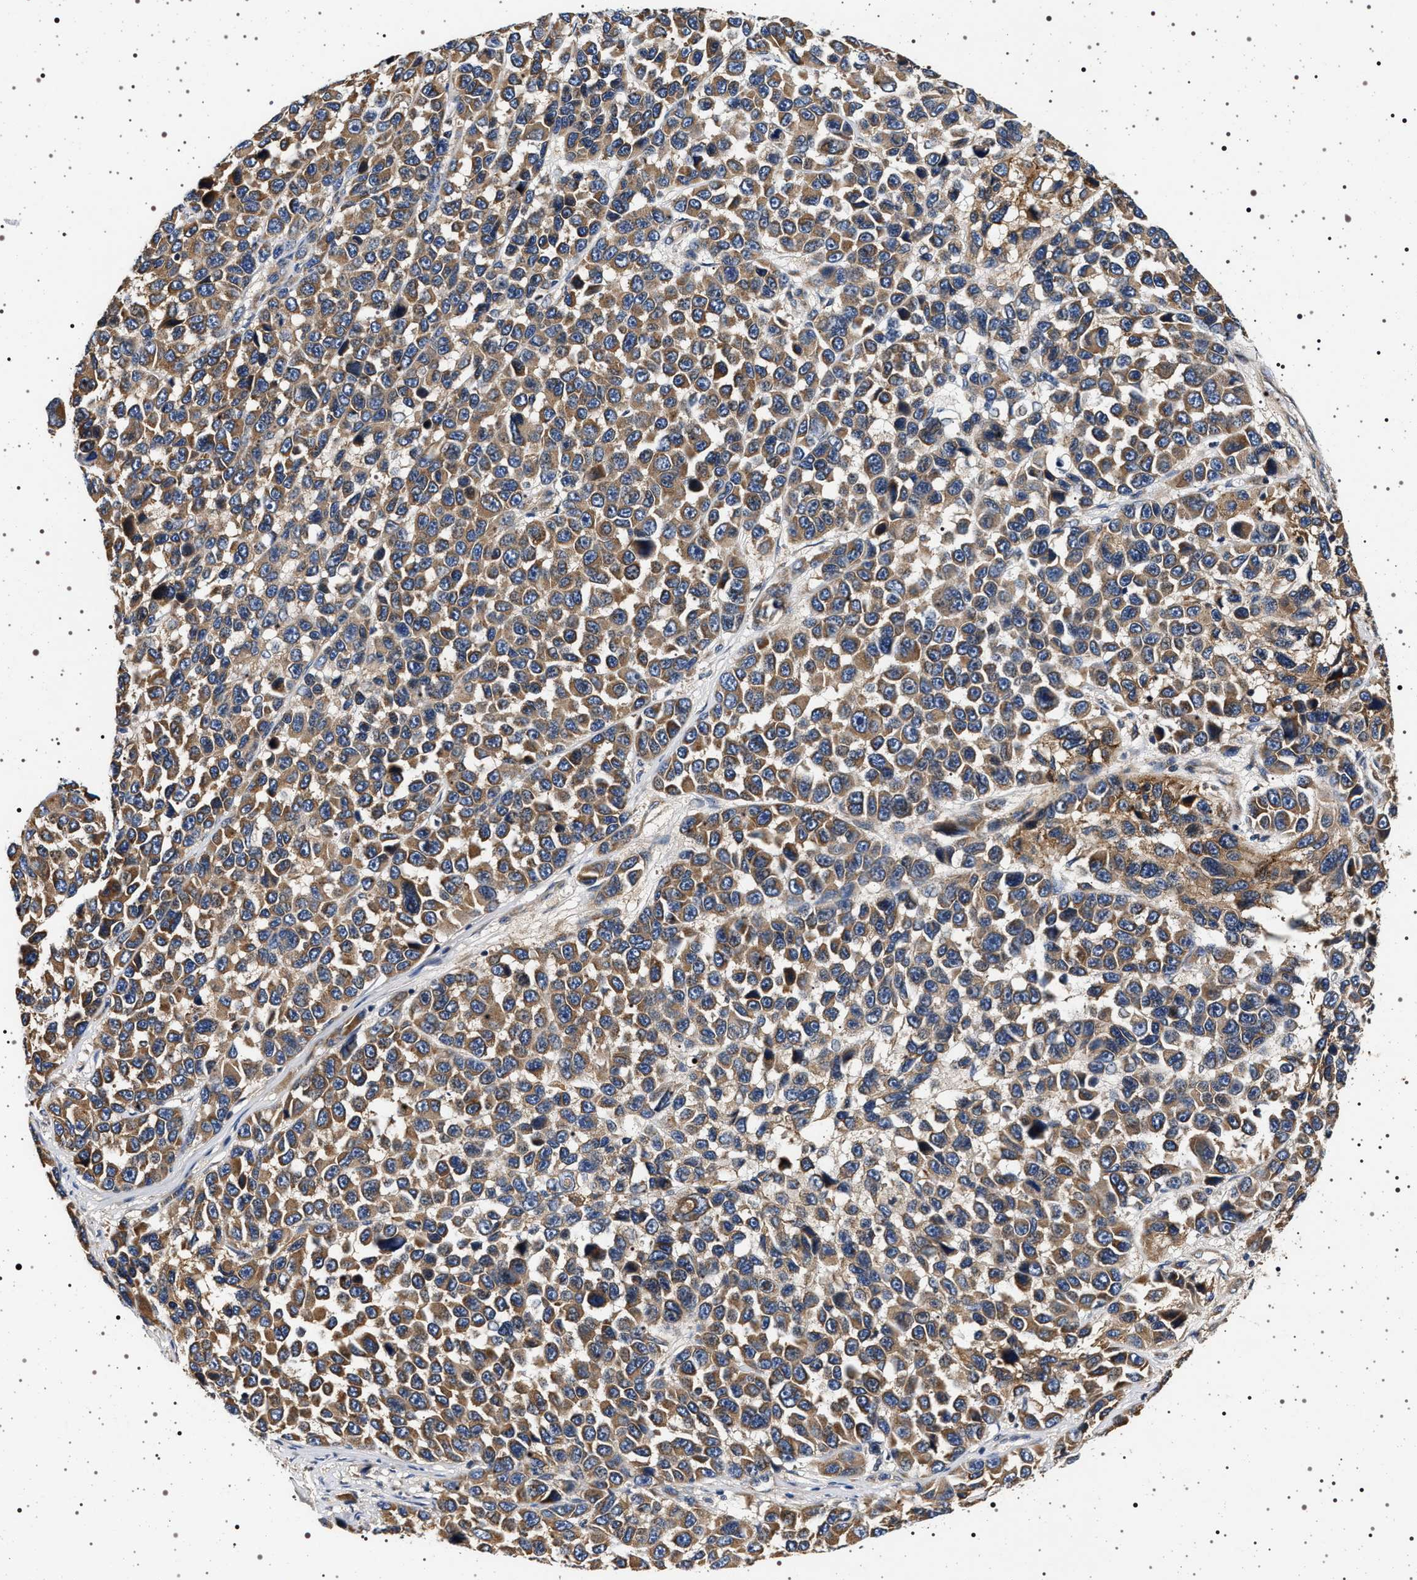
{"staining": {"intensity": "moderate", "quantity": "25%-75%", "location": "cytoplasmic/membranous"}, "tissue": "melanoma", "cell_type": "Tumor cells", "image_type": "cancer", "snomed": [{"axis": "morphology", "description": "Malignant melanoma, NOS"}, {"axis": "topography", "description": "Skin"}], "caption": "Immunohistochemical staining of human melanoma demonstrates medium levels of moderate cytoplasmic/membranous staining in approximately 25%-75% of tumor cells.", "gene": "DCBLD2", "patient": {"sex": "male", "age": 53}}